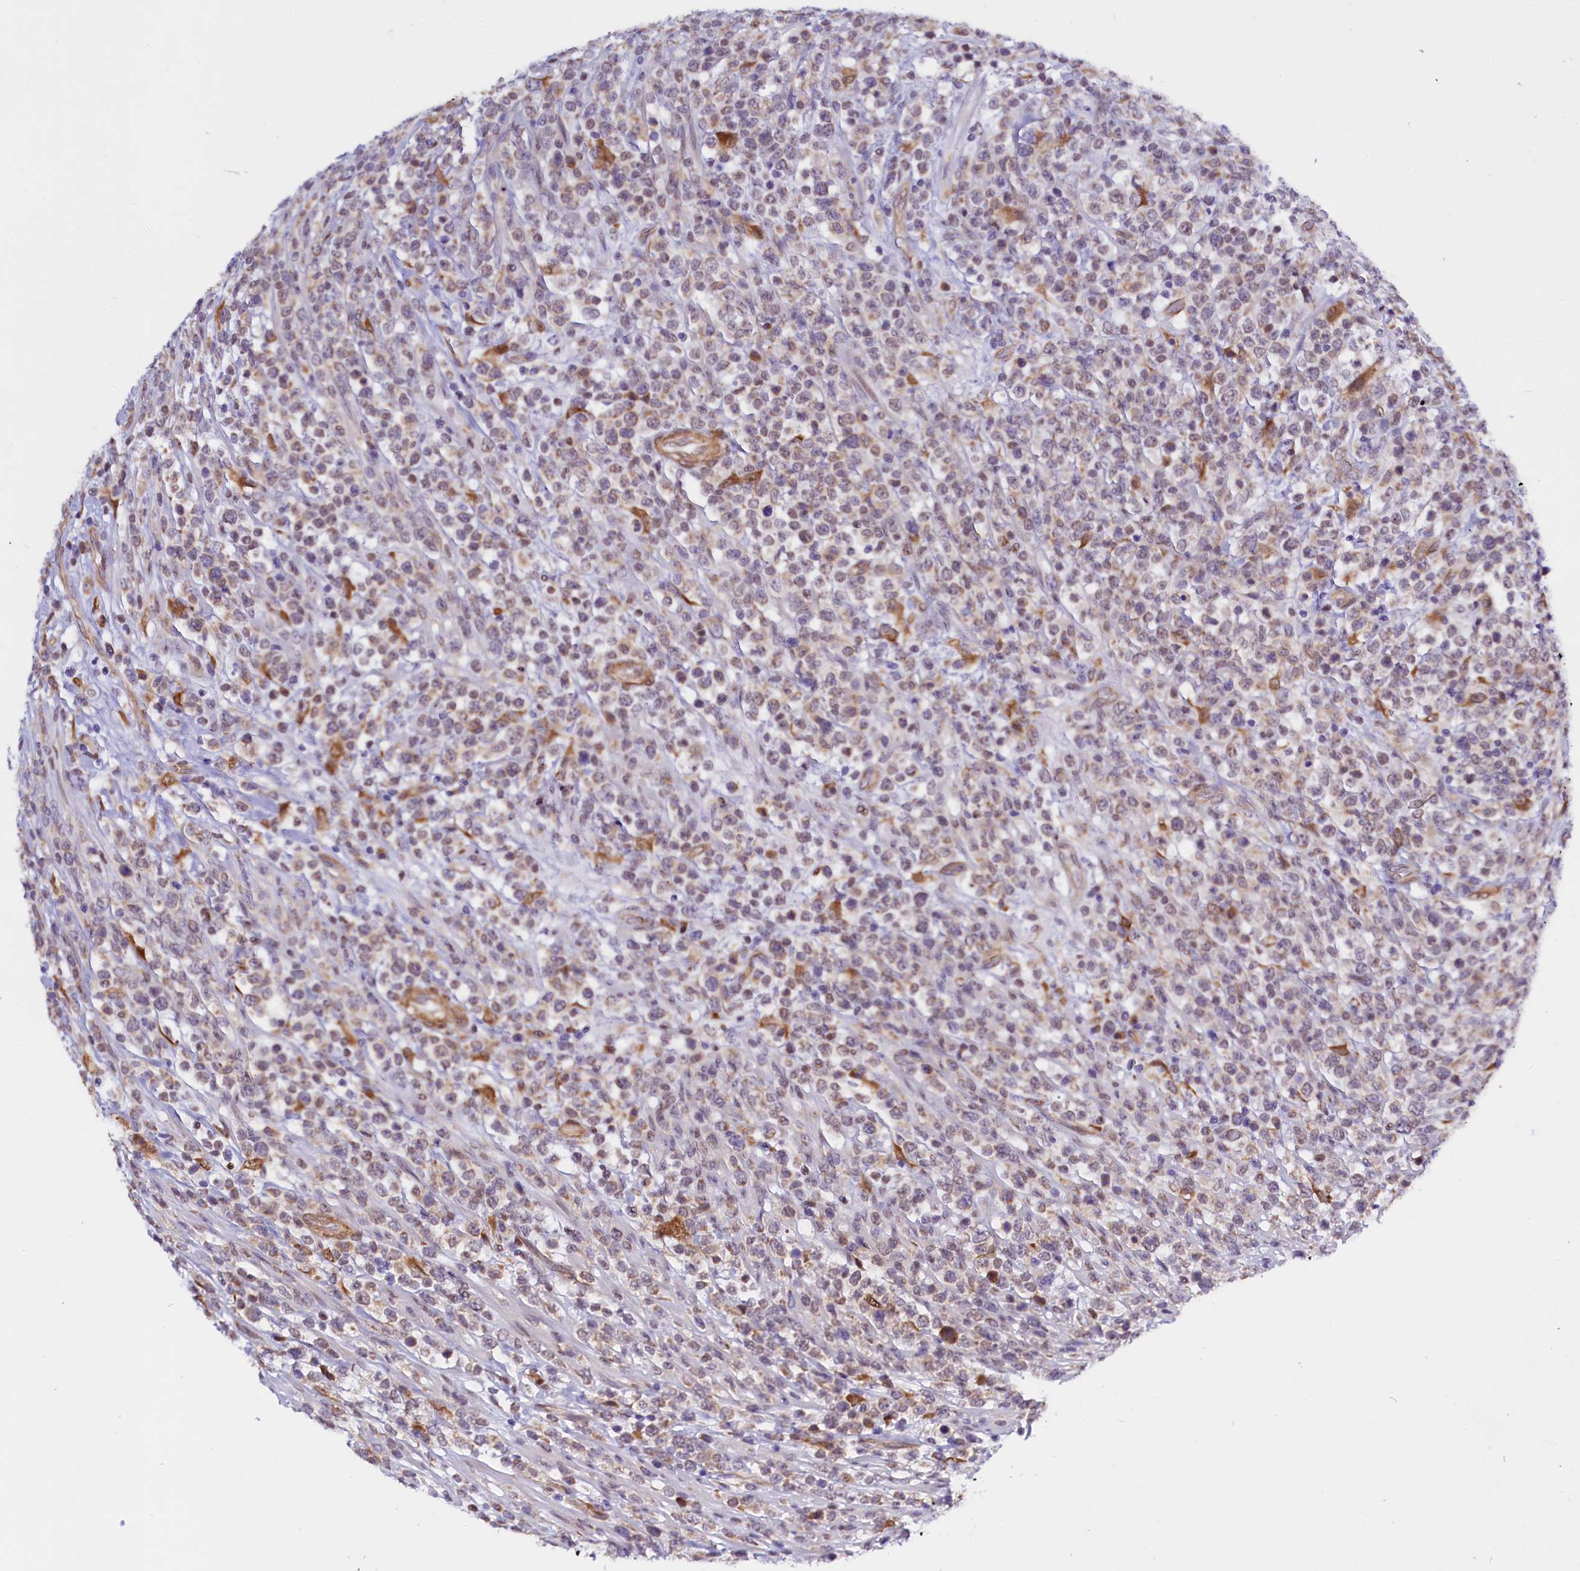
{"staining": {"intensity": "weak", "quantity": "<25%", "location": "cytoplasmic/membranous"}, "tissue": "lymphoma", "cell_type": "Tumor cells", "image_type": "cancer", "snomed": [{"axis": "morphology", "description": "Malignant lymphoma, non-Hodgkin's type, High grade"}, {"axis": "topography", "description": "Colon"}], "caption": "IHC histopathology image of human lymphoma stained for a protein (brown), which exhibits no expression in tumor cells.", "gene": "UACA", "patient": {"sex": "female", "age": 53}}